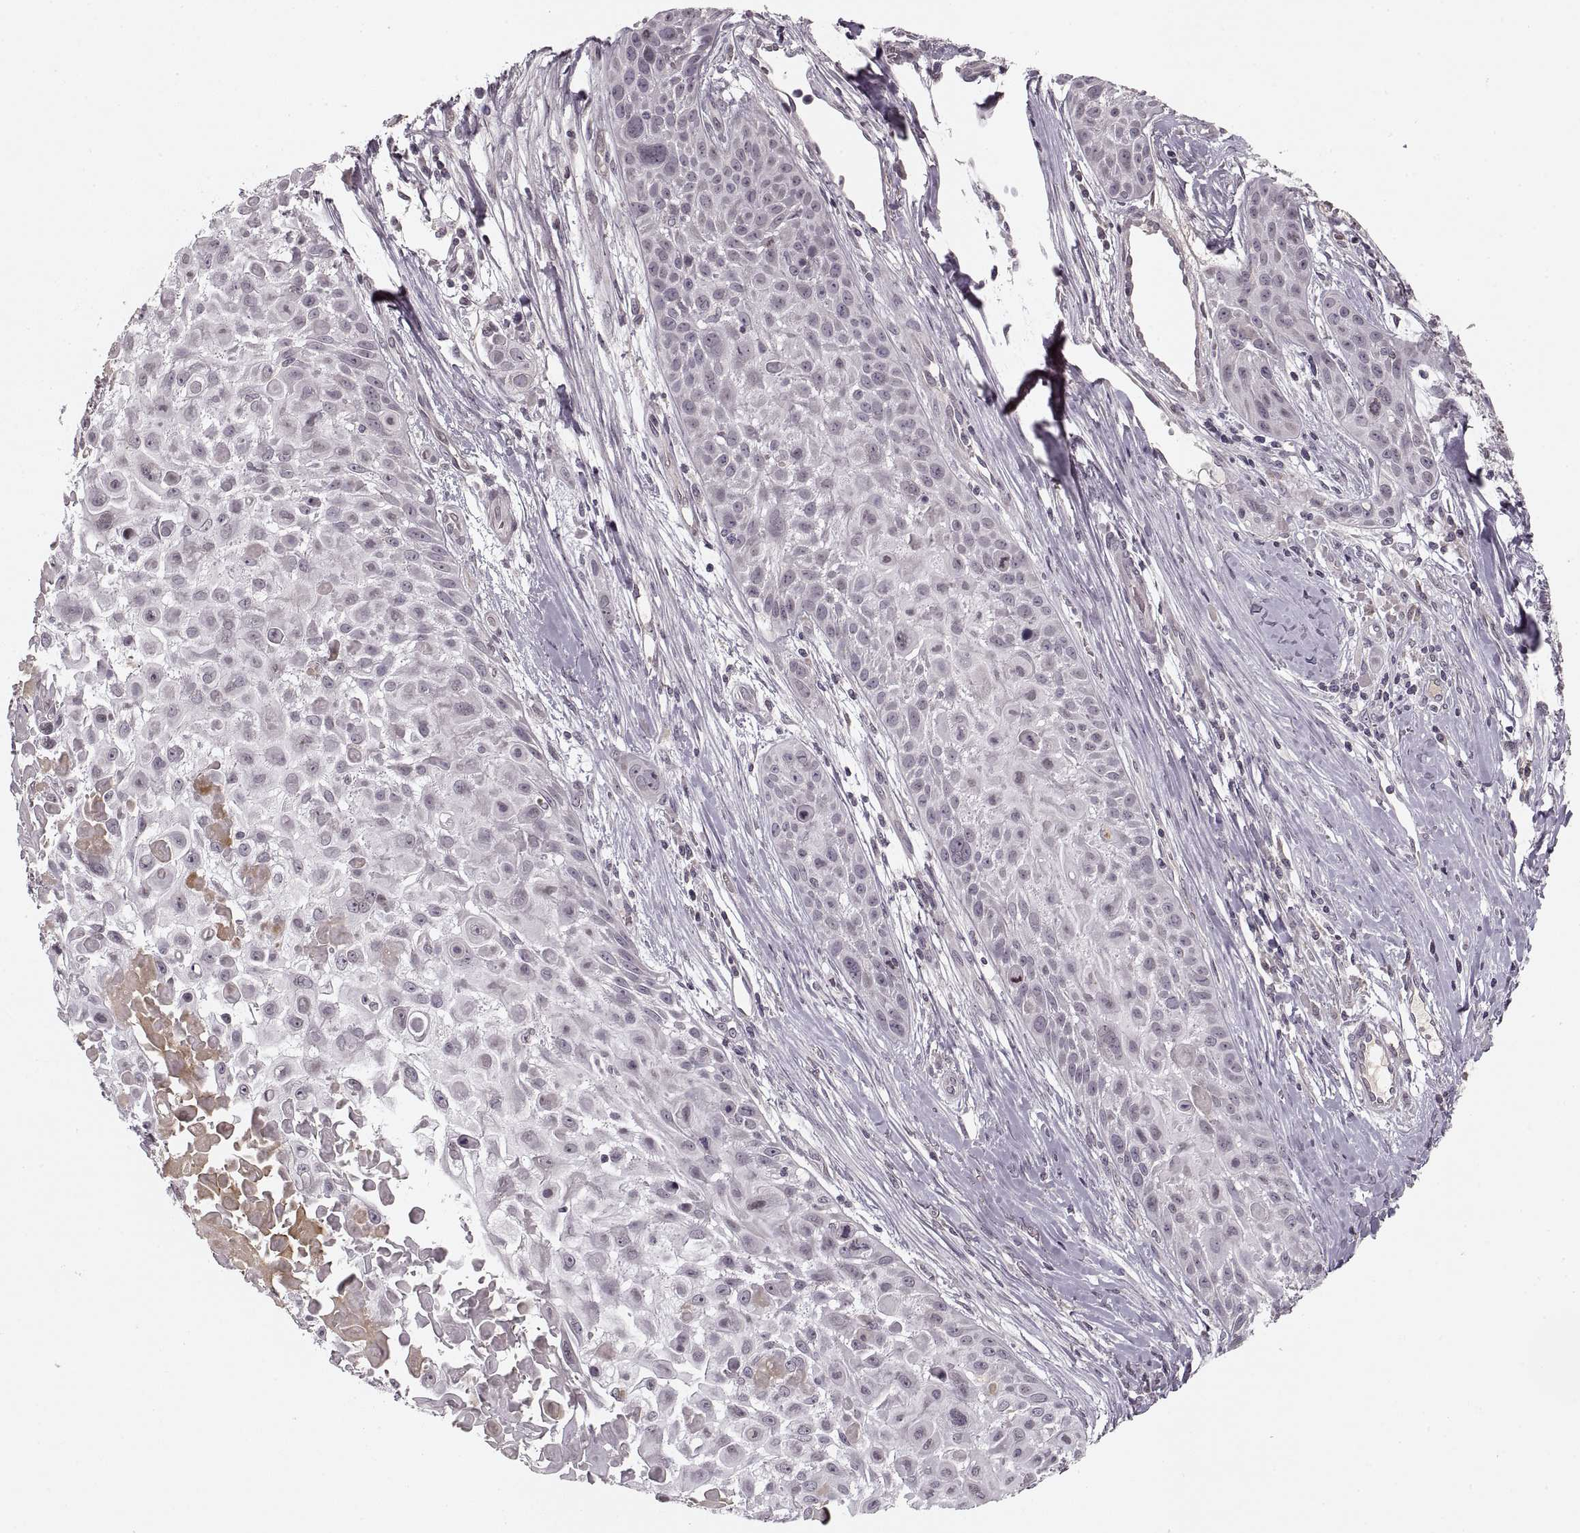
{"staining": {"intensity": "negative", "quantity": "none", "location": "none"}, "tissue": "skin cancer", "cell_type": "Tumor cells", "image_type": "cancer", "snomed": [{"axis": "morphology", "description": "Squamous cell carcinoma, NOS"}, {"axis": "topography", "description": "Skin"}, {"axis": "topography", "description": "Anal"}], "caption": "Immunohistochemical staining of squamous cell carcinoma (skin) displays no significant expression in tumor cells. The staining is performed using DAB (3,3'-diaminobenzidine) brown chromogen with nuclei counter-stained in using hematoxylin.", "gene": "ASIC3", "patient": {"sex": "female", "age": 75}}